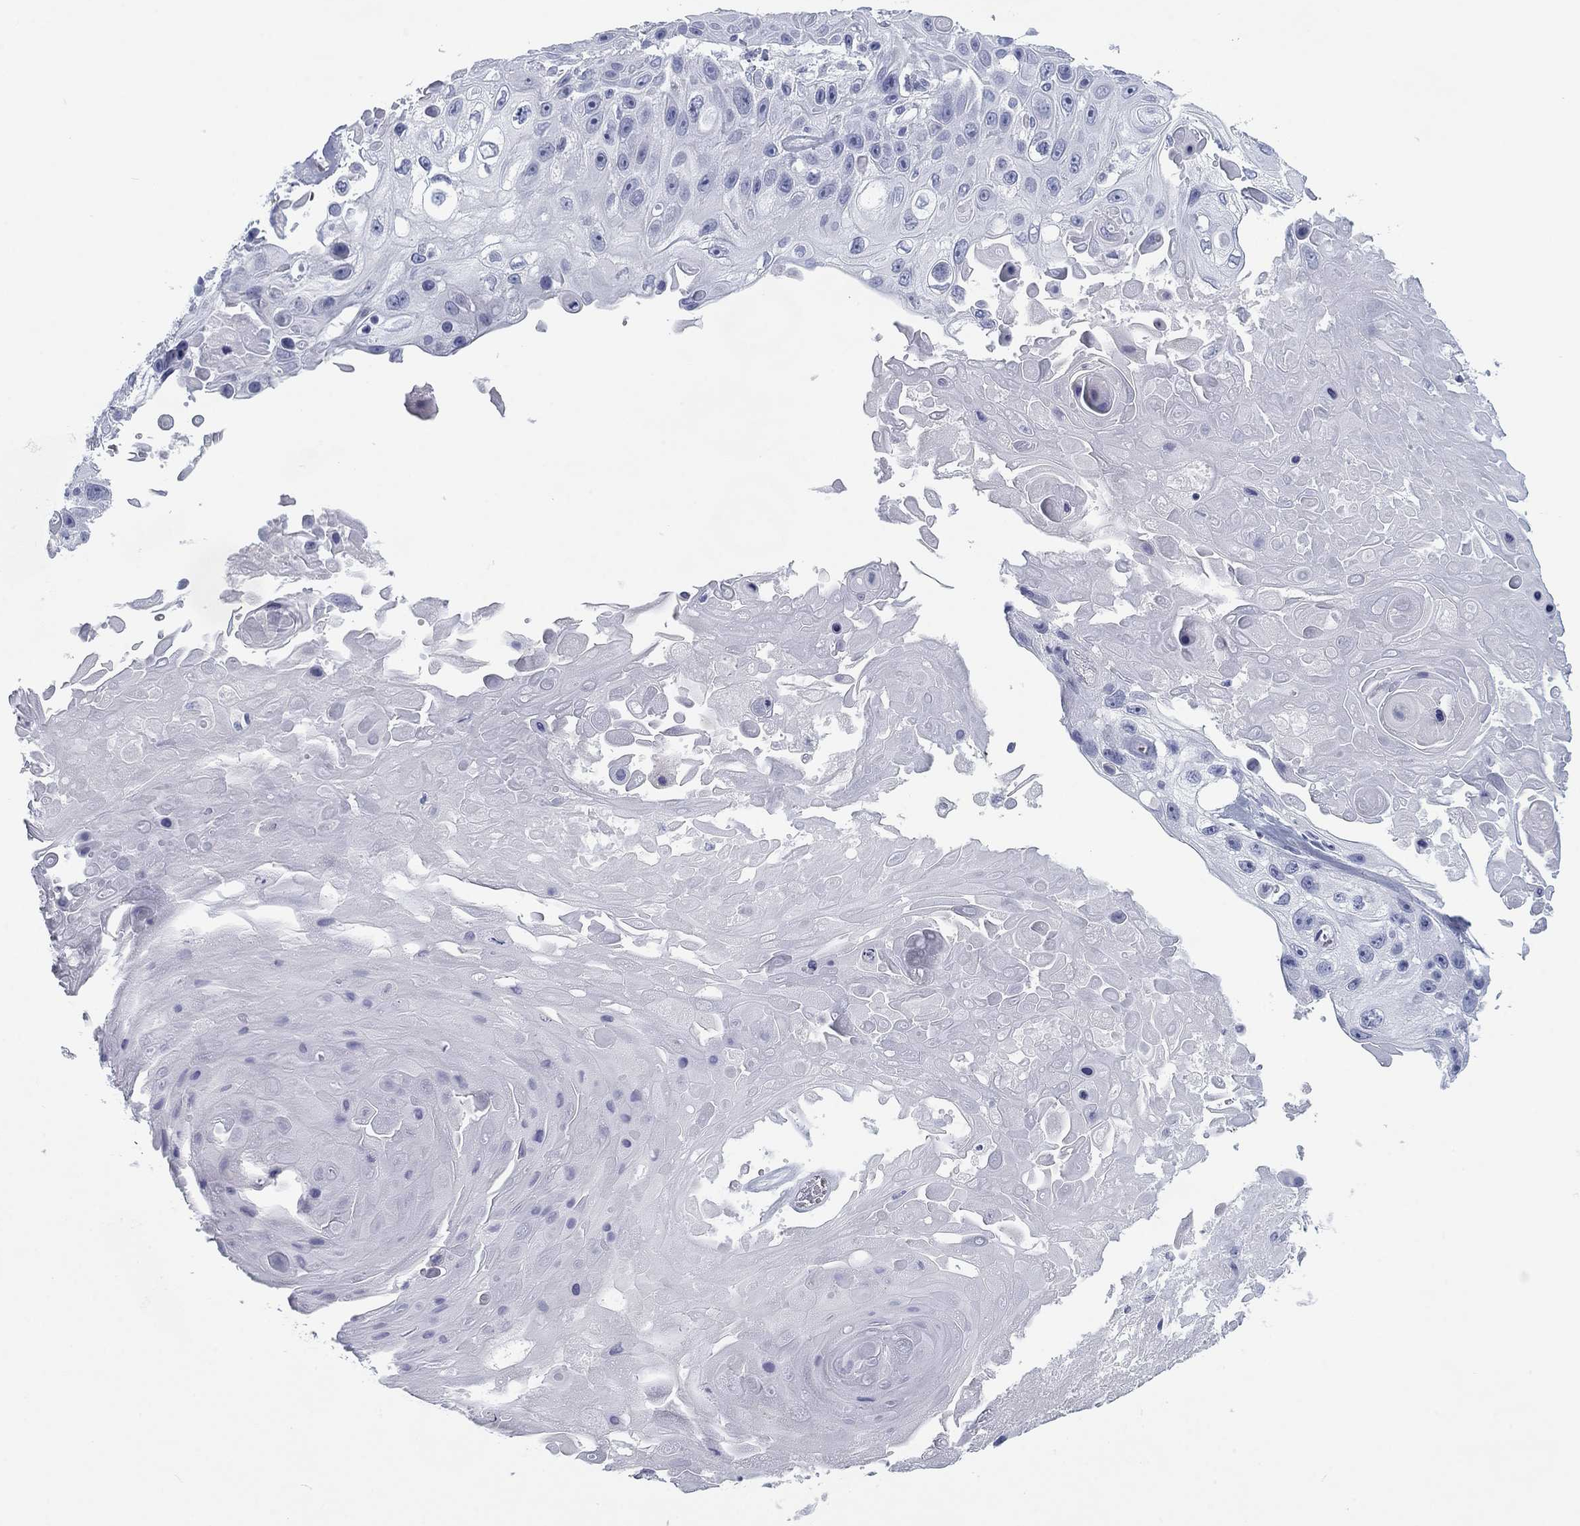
{"staining": {"intensity": "negative", "quantity": "none", "location": "none"}, "tissue": "skin cancer", "cell_type": "Tumor cells", "image_type": "cancer", "snomed": [{"axis": "morphology", "description": "Squamous cell carcinoma, NOS"}, {"axis": "topography", "description": "Skin"}], "caption": "Tumor cells show no significant protein positivity in skin squamous cell carcinoma. (Stains: DAB (3,3'-diaminobenzidine) immunohistochemistry with hematoxylin counter stain, Microscopy: brightfield microscopy at high magnification).", "gene": "CALB1", "patient": {"sex": "male", "age": 82}}